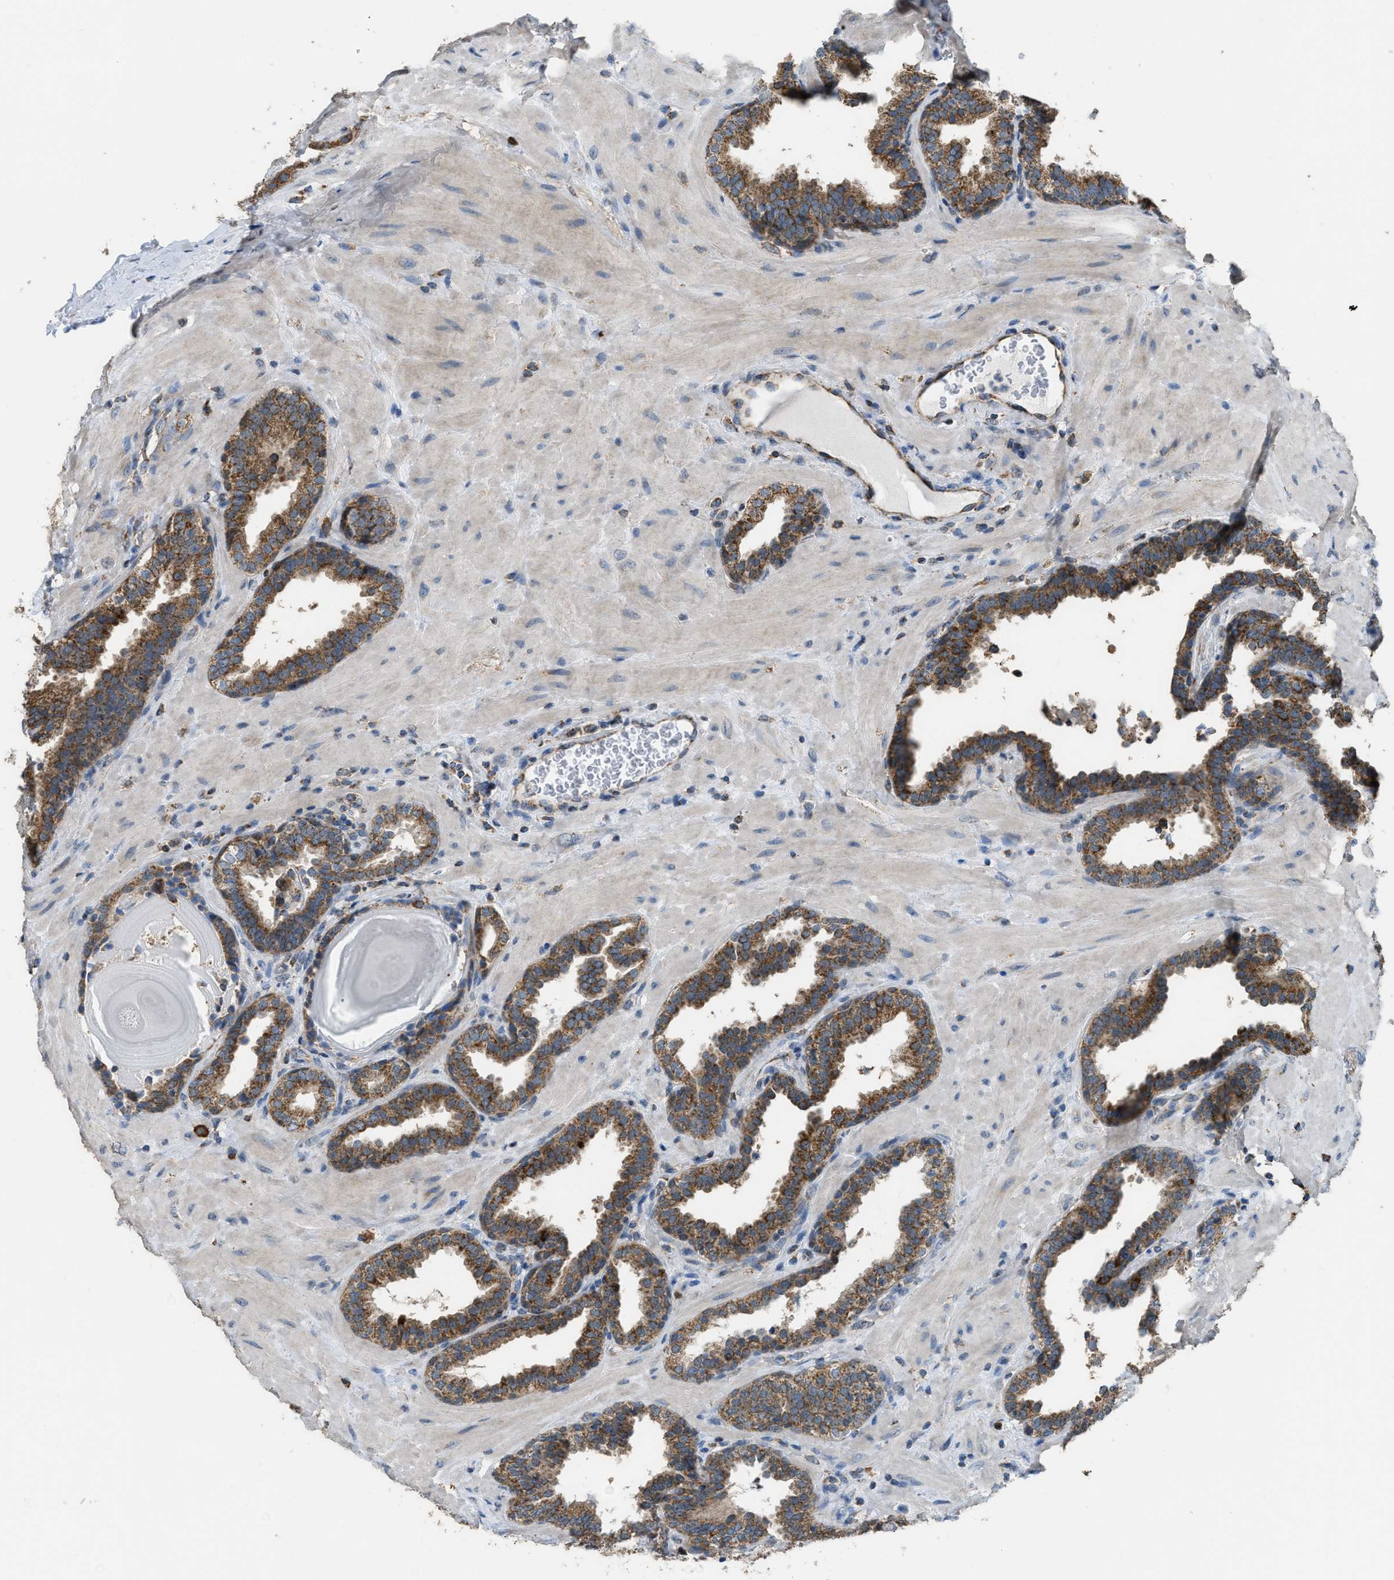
{"staining": {"intensity": "moderate", "quantity": ">75%", "location": "cytoplasmic/membranous"}, "tissue": "prostate", "cell_type": "Glandular cells", "image_type": "normal", "snomed": [{"axis": "morphology", "description": "Normal tissue, NOS"}, {"axis": "topography", "description": "Prostate"}], "caption": "Prostate stained with DAB immunohistochemistry reveals medium levels of moderate cytoplasmic/membranous expression in approximately >75% of glandular cells. Nuclei are stained in blue.", "gene": "ETFB", "patient": {"sex": "male", "age": 51}}